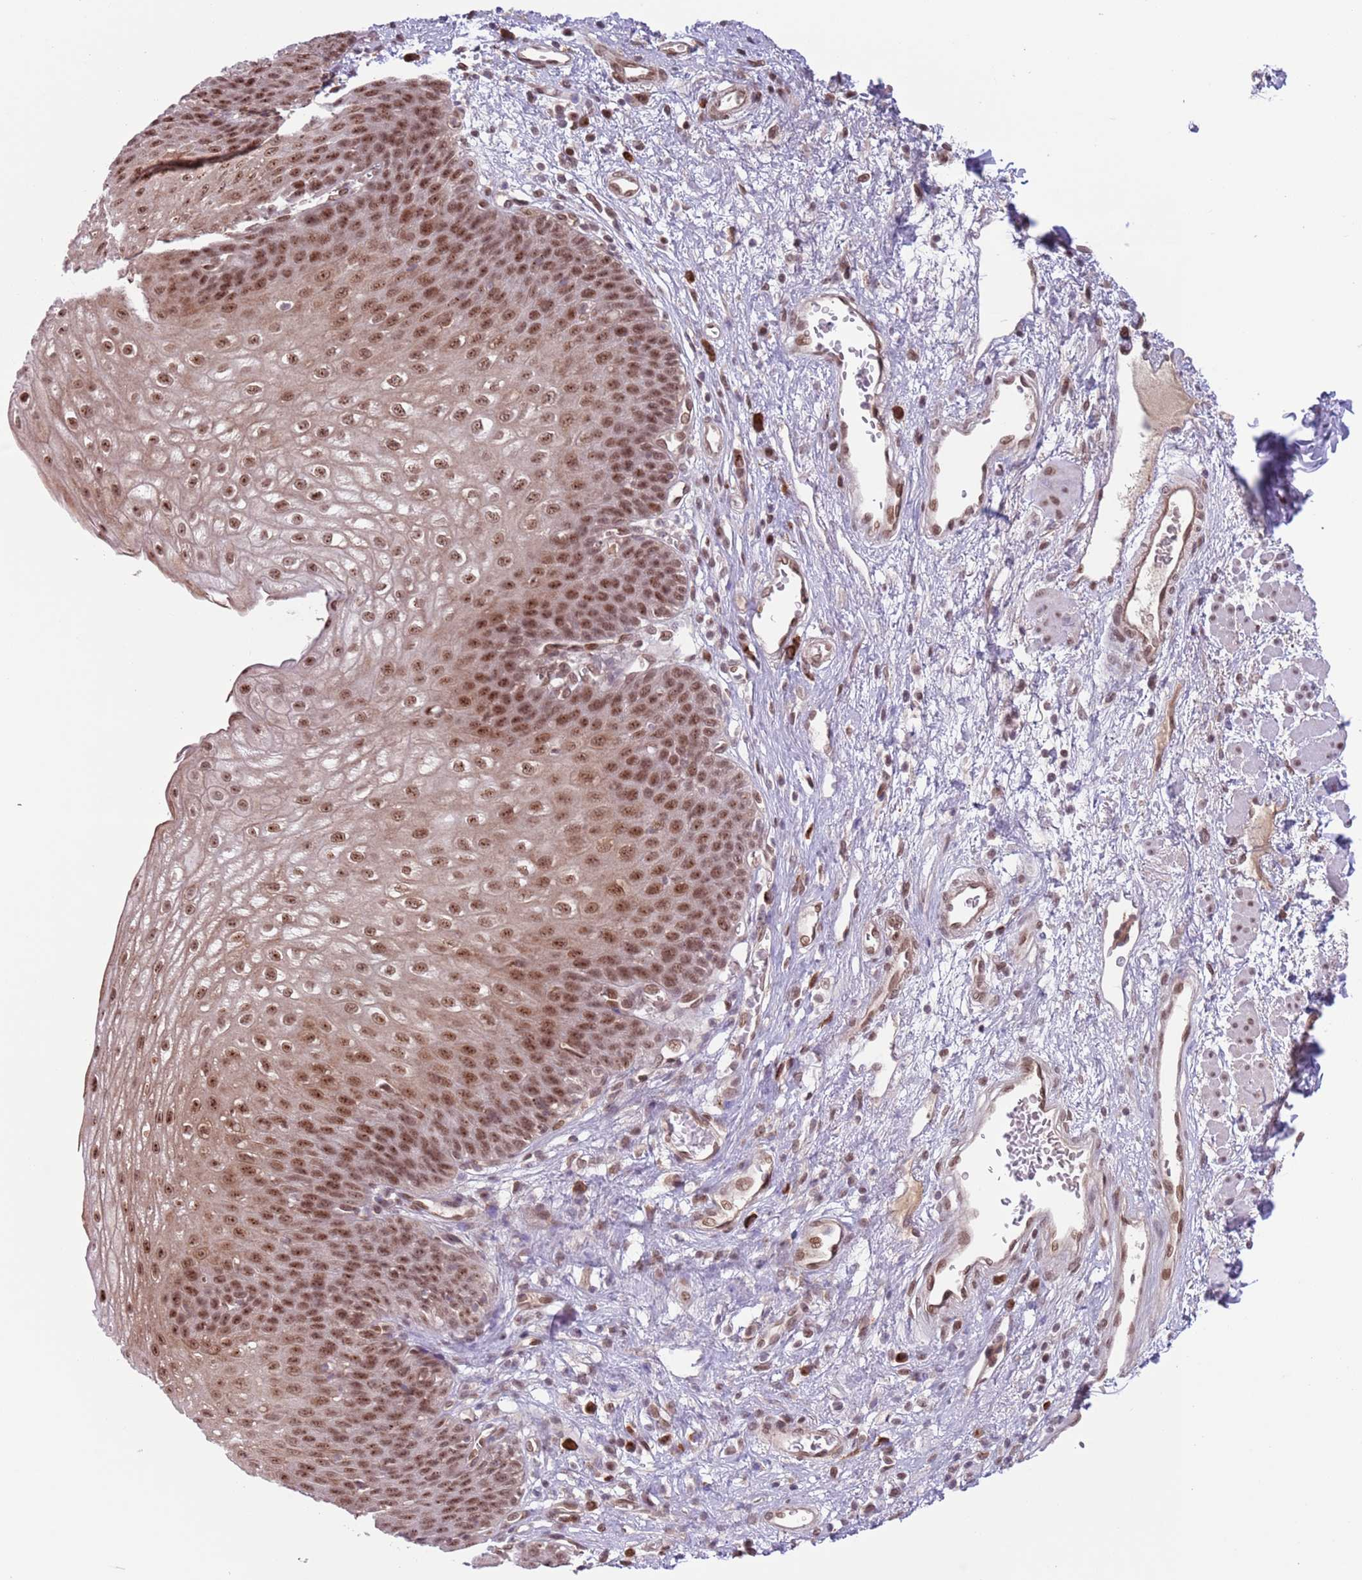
{"staining": {"intensity": "moderate", "quantity": ">75%", "location": "nuclear"}, "tissue": "esophagus", "cell_type": "Squamous epithelial cells", "image_type": "normal", "snomed": [{"axis": "morphology", "description": "Normal tissue, NOS"}, {"axis": "topography", "description": "Esophagus"}], "caption": "This image displays benign esophagus stained with immunohistochemistry to label a protein in brown. The nuclear of squamous epithelial cells show moderate positivity for the protein. Nuclei are counter-stained blue.", "gene": "SIPA1L3", "patient": {"sex": "male", "age": 71}}